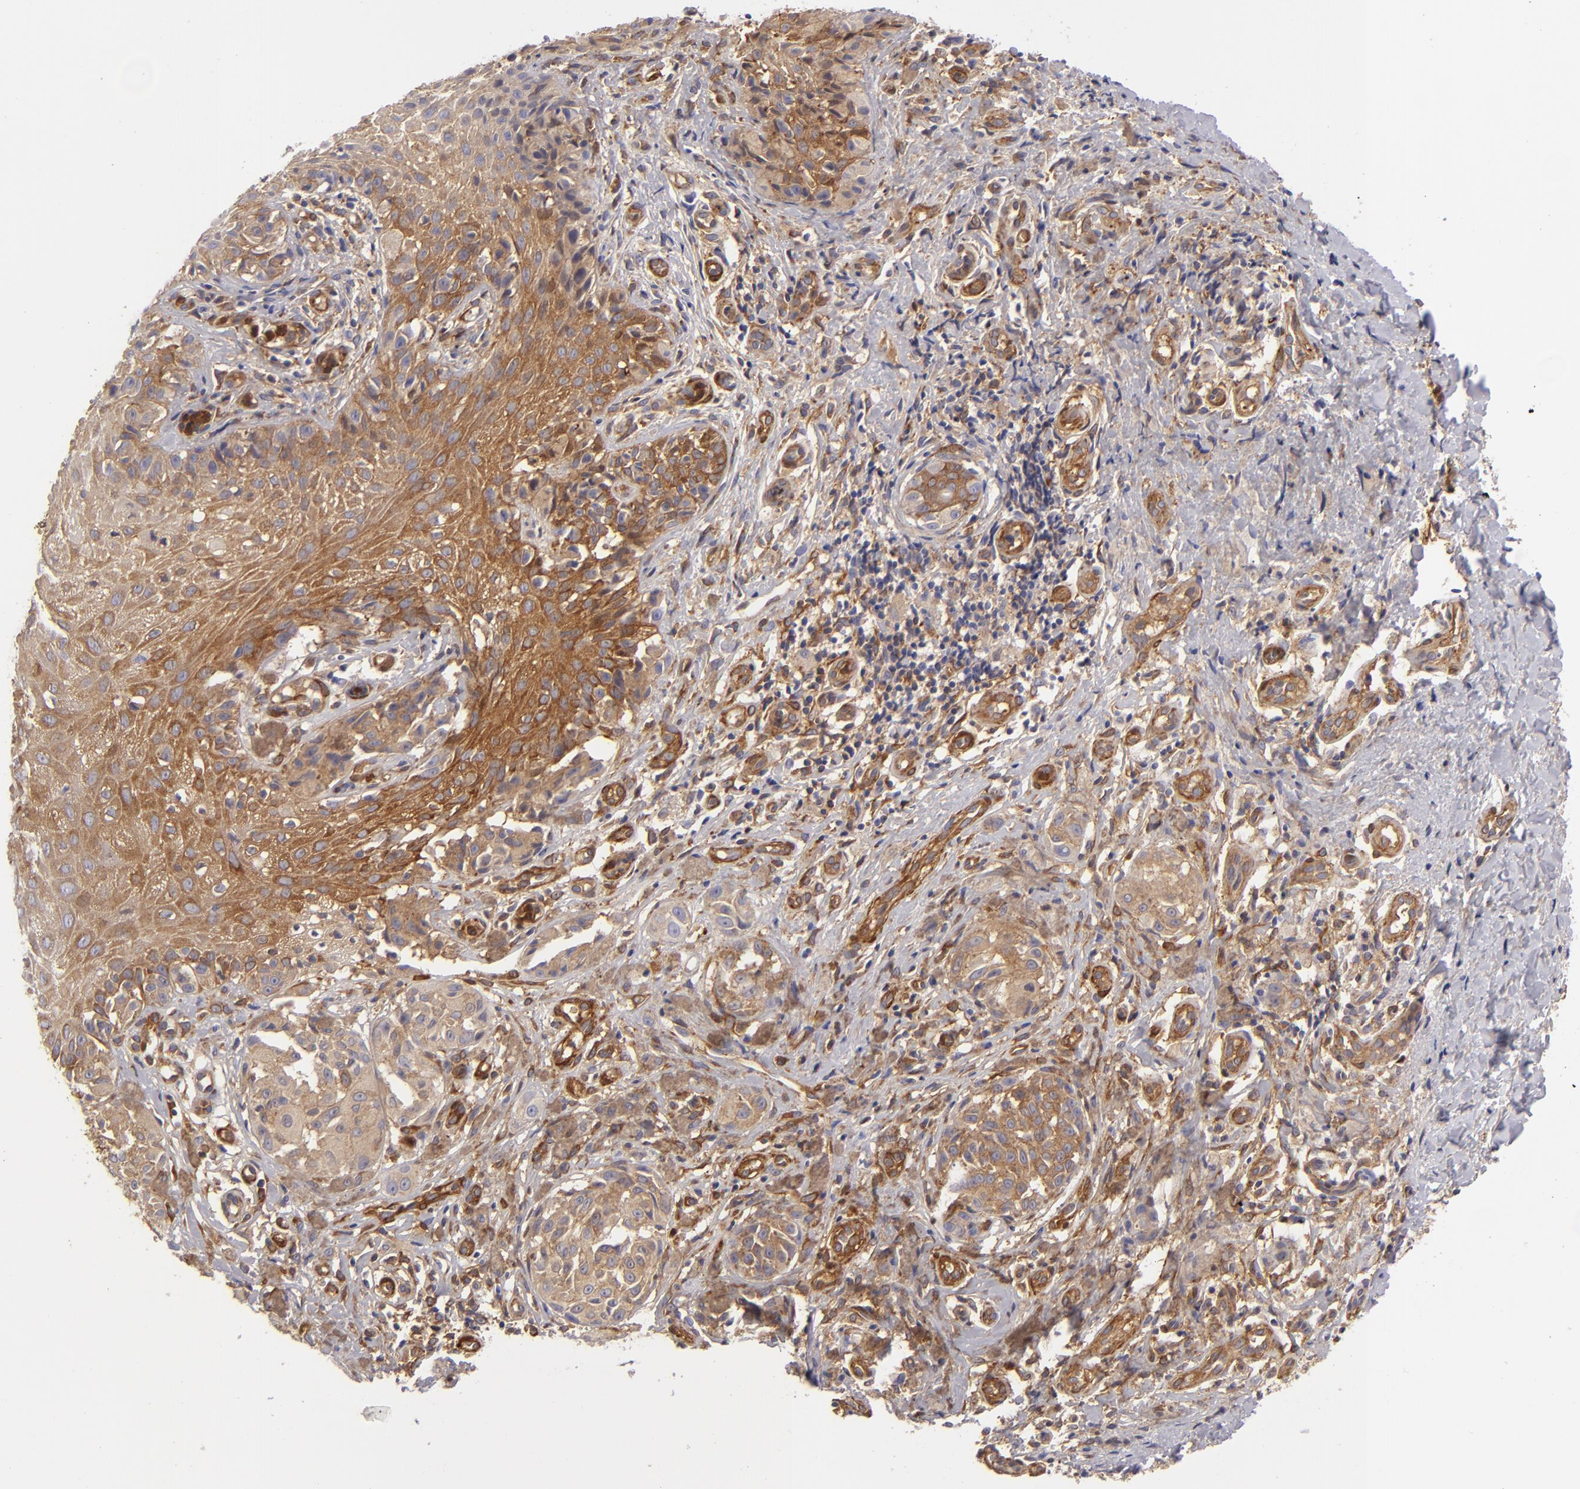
{"staining": {"intensity": "moderate", "quantity": ">75%", "location": "cytoplasmic/membranous"}, "tissue": "melanoma", "cell_type": "Tumor cells", "image_type": "cancer", "snomed": [{"axis": "morphology", "description": "Malignant melanoma, NOS"}, {"axis": "topography", "description": "Skin"}], "caption": "Melanoma stained with immunohistochemistry (IHC) shows moderate cytoplasmic/membranous expression in approximately >75% of tumor cells.", "gene": "VCL", "patient": {"sex": "male", "age": 67}}